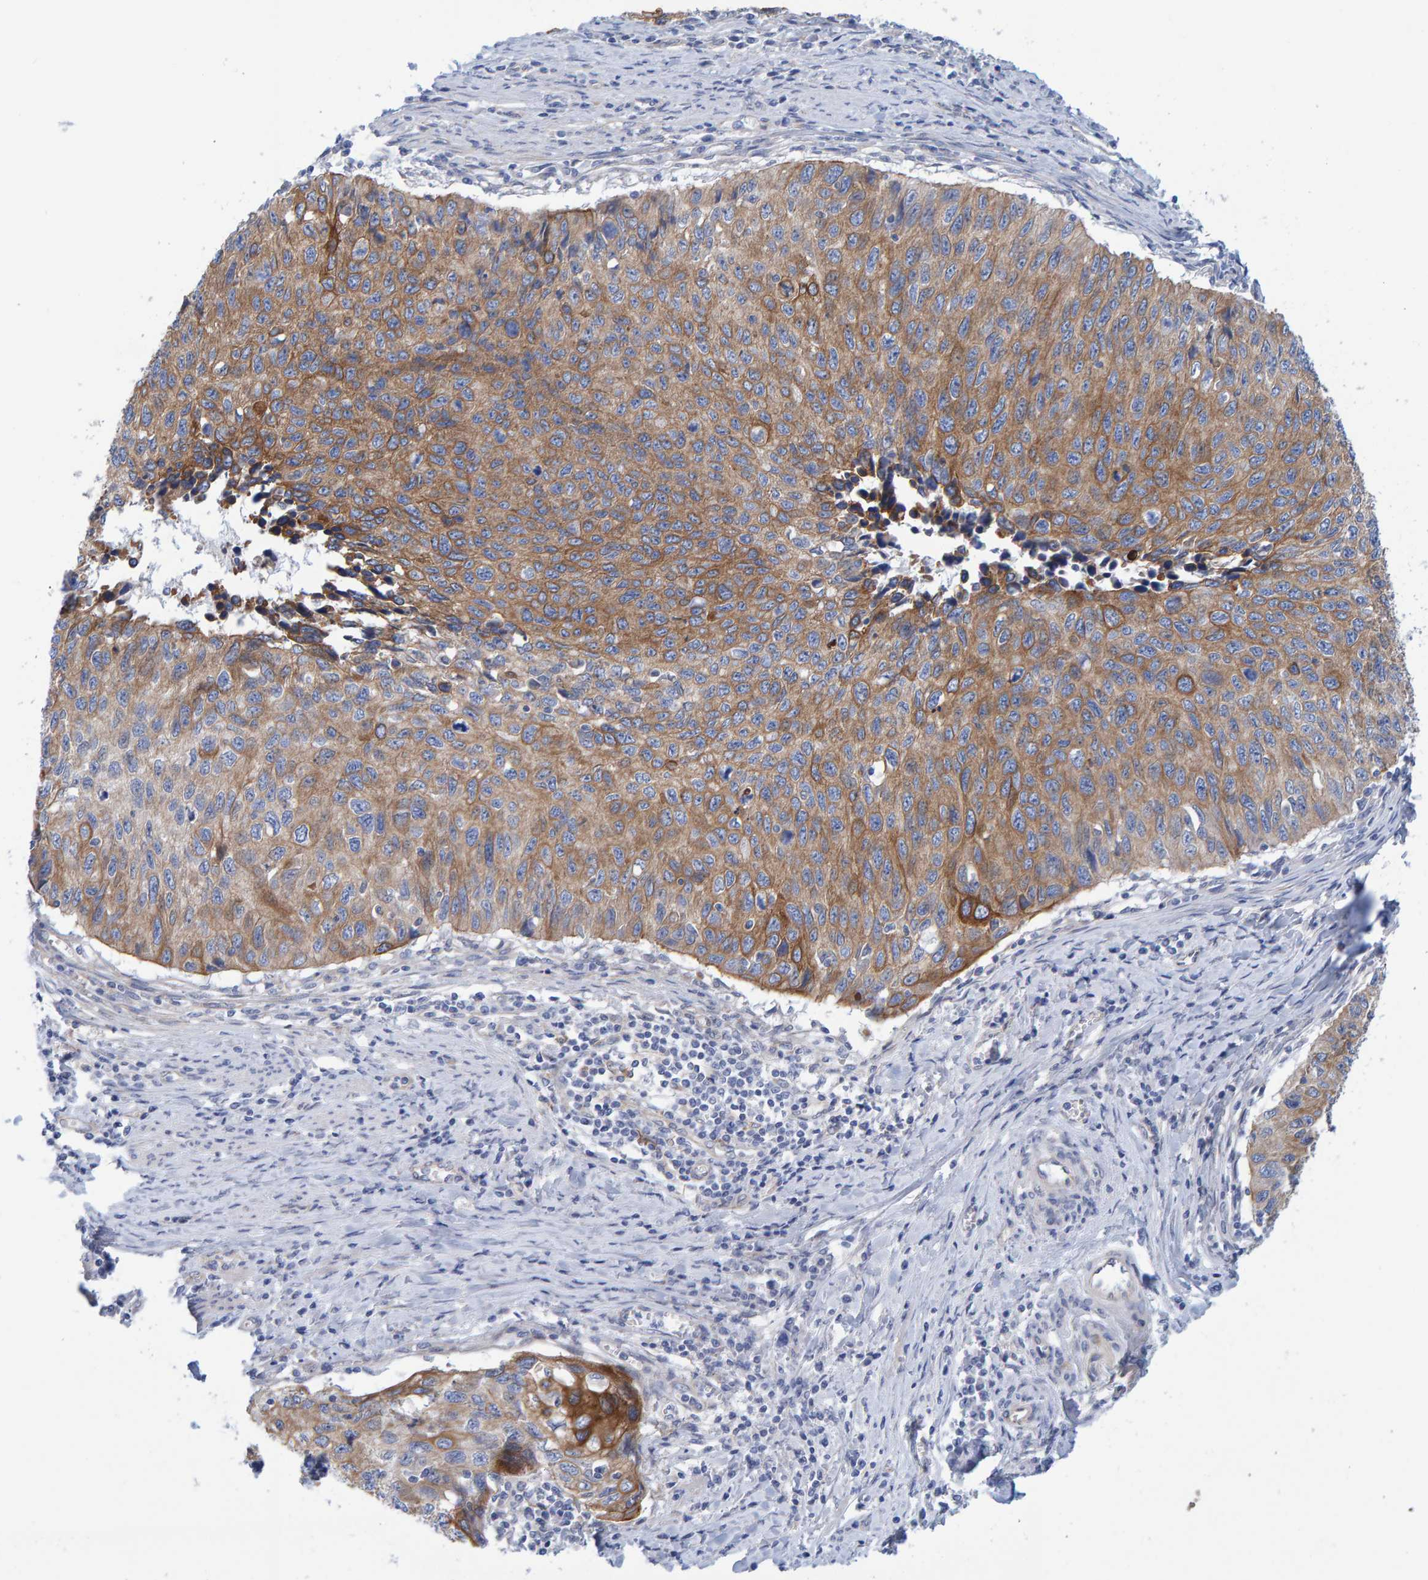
{"staining": {"intensity": "moderate", "quantity": ">75%", "location": "cytoplasmic/membranous"}, "tissue": "cervical cancer", "cell_type": "Tumor cells", "image_type": "cancer", "snomed": [{"axis": "morphology", "description": "Squamous cell carcinoma, NOS"}, {"axis": "topography", "description": "Cervix"}], "caption": "An immunohistochemistry image of tumor tissue is shown. Protein staining in brown labels moderate cytoplasmic/membranous positivity in squamous cell carcinoma (cervical) within tumor cells.", "gene": "JAKMIP3", "patient": {"sex": "female", "age": 53}}